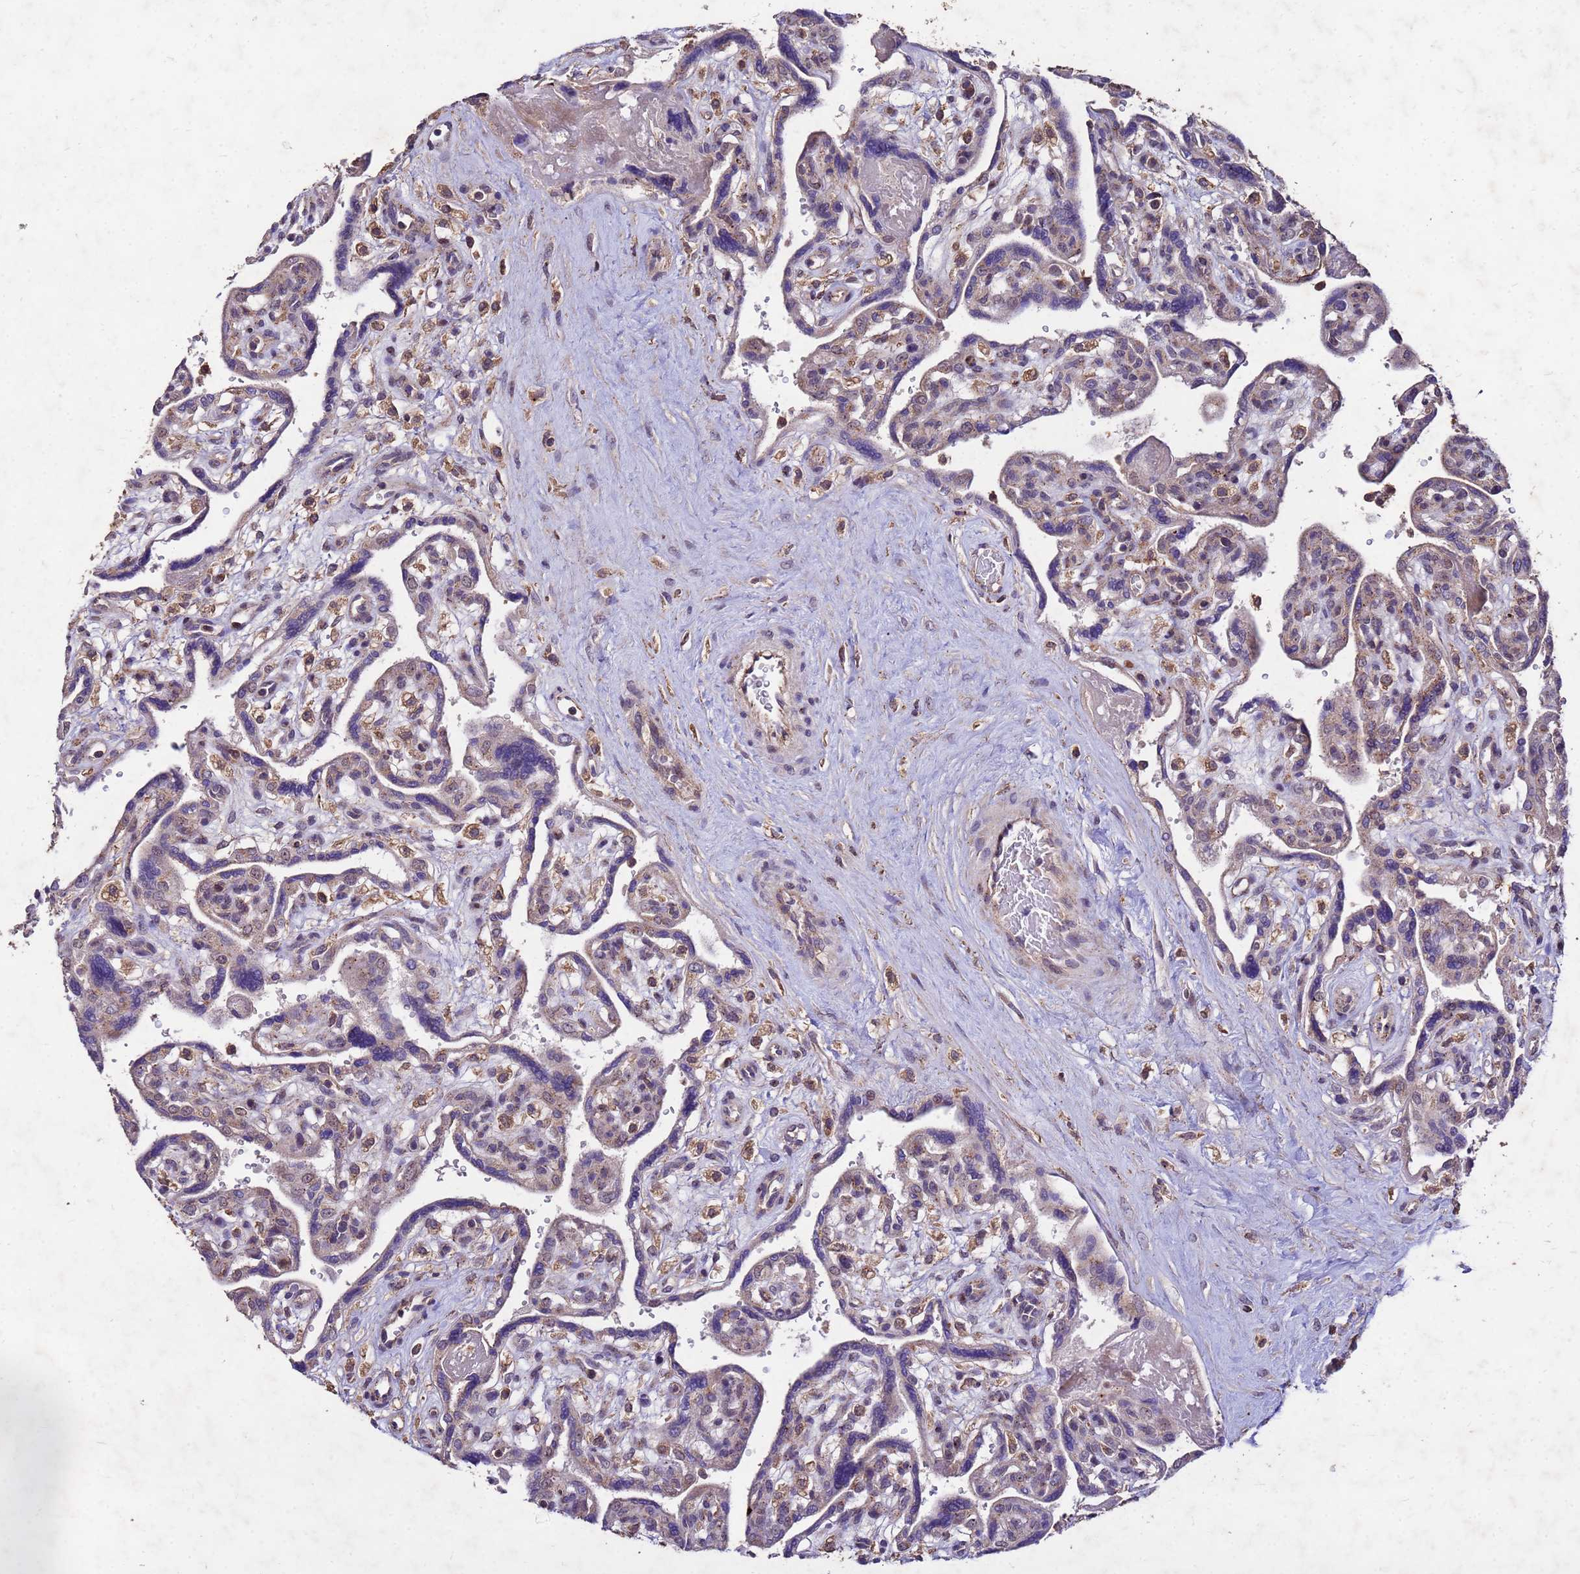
{"staining": {"intensity": "weak", "quantity": "25%-75%", "location": "cytoplasmic/membranous,nuclear"}, "tissue": "placenta", "cell_type": "Decidual cells", "image_type": "normal", "snomed": [{"axis": "morphology", "description": "Normal tissue, NOS"}, {"axis": "topography", "description": "Placenta"}], "caption": "Immunohistochemical staining of unremarkable placenta shows 25%-75% levels of weak cytoplasmic/membranous,nuclear protein positivity in approximately 25%-75% of decidual cells.", "gene": "TOR4A", "patient": {"sex": "female", "age": 39}}